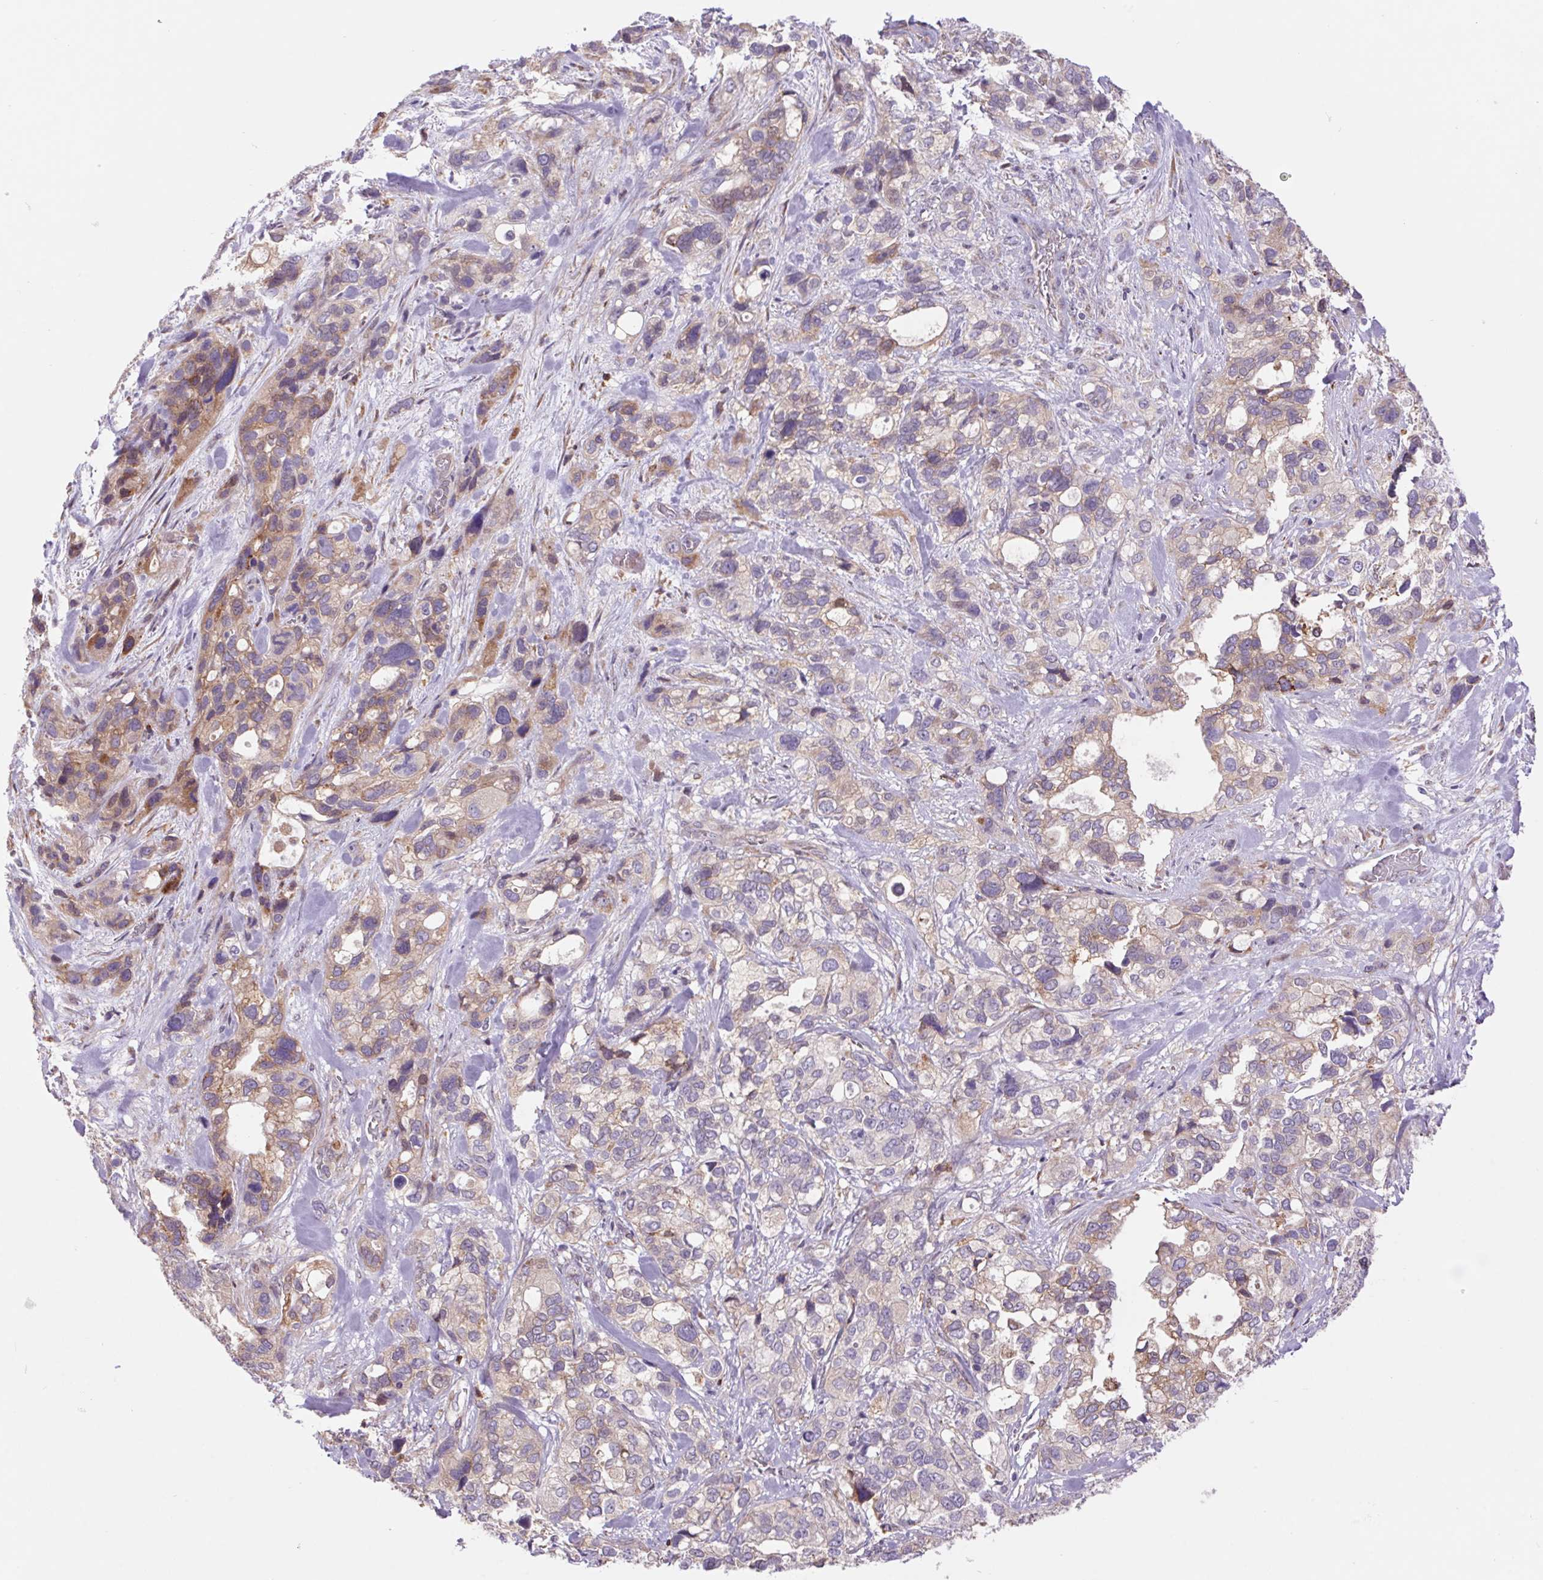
{"staining": {"intensity": "weak", "quantity": "<25%", "location": "cytoplasmic/membranous"}, "tissue": "stomach cancer", "cell_type": "Tumor cells", "image_type": "cancer", "snomed": [{"axis": "morphology", "description": "Adenocarcinoma, NOS"}, {"axis": "topography", "description": "Stomach, upper"}], "caption": "Immunohistochemistry (IHC) image of neoplastic tissue: human adenocarcinoma (stomach) stained with DAB reveals no significant protein staining in tumor cells.", "gene": "KLHL20", "patient": {"sex": "female", "age": 81}}